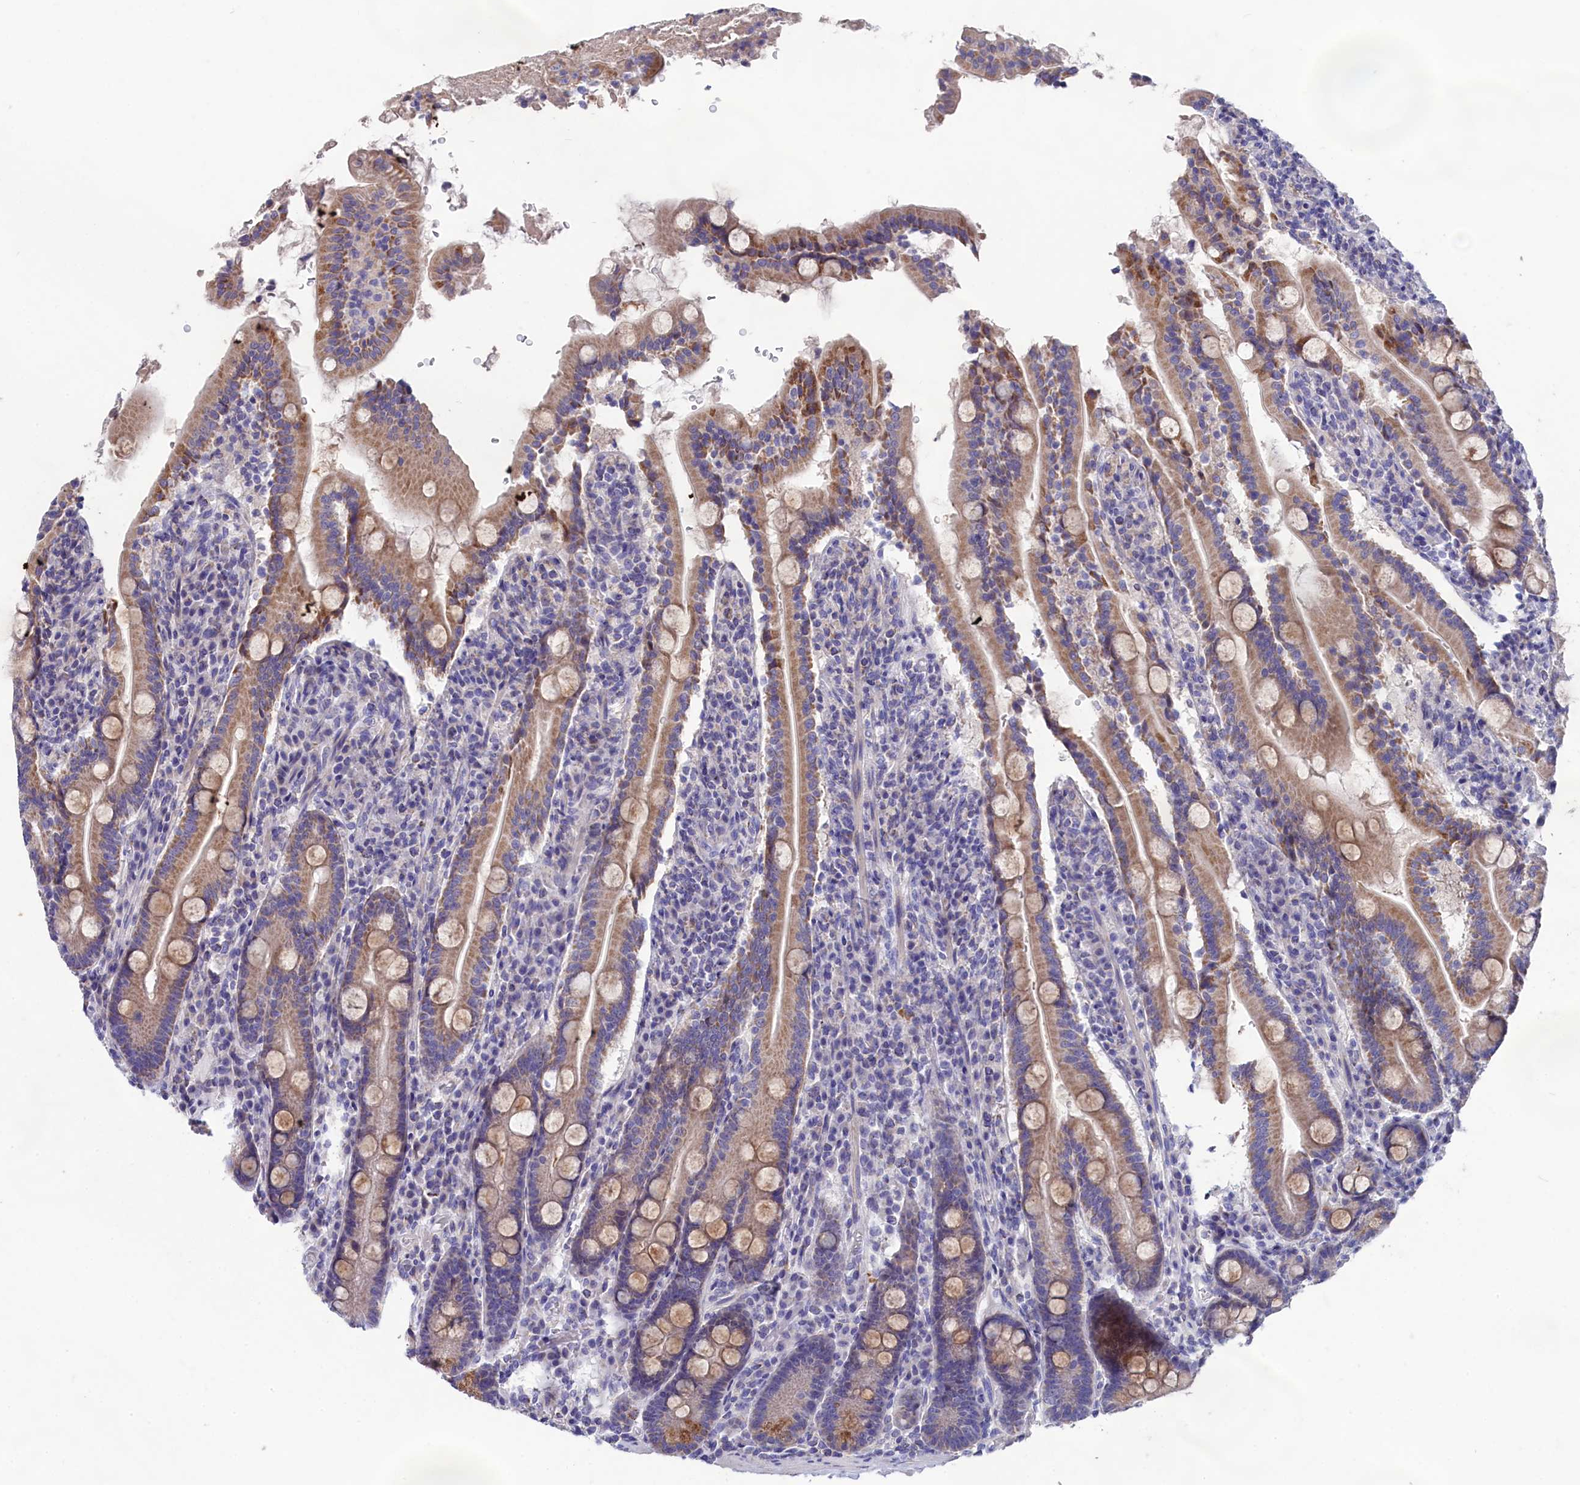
{"staining": {"intensity": "moderate", "quantity": ">75%", "location": "cytoplasmic/membranous"}, "tissue": "duodenum", "cell_type": "Glandular cells", "image_type": "normal", "snomed": [{"axis": "morphology", "description": "Normal tissue, NOS"}, {"axis": "topography", "description": "Duodenum"}], "caption": "Protein expression analysis of benign duodenum reveals moderate cytoplasmic/membranous staining in about >75% of glandular cells.", "gene": "PRDM12", "patient": {"sex": "male", "age": 35}}